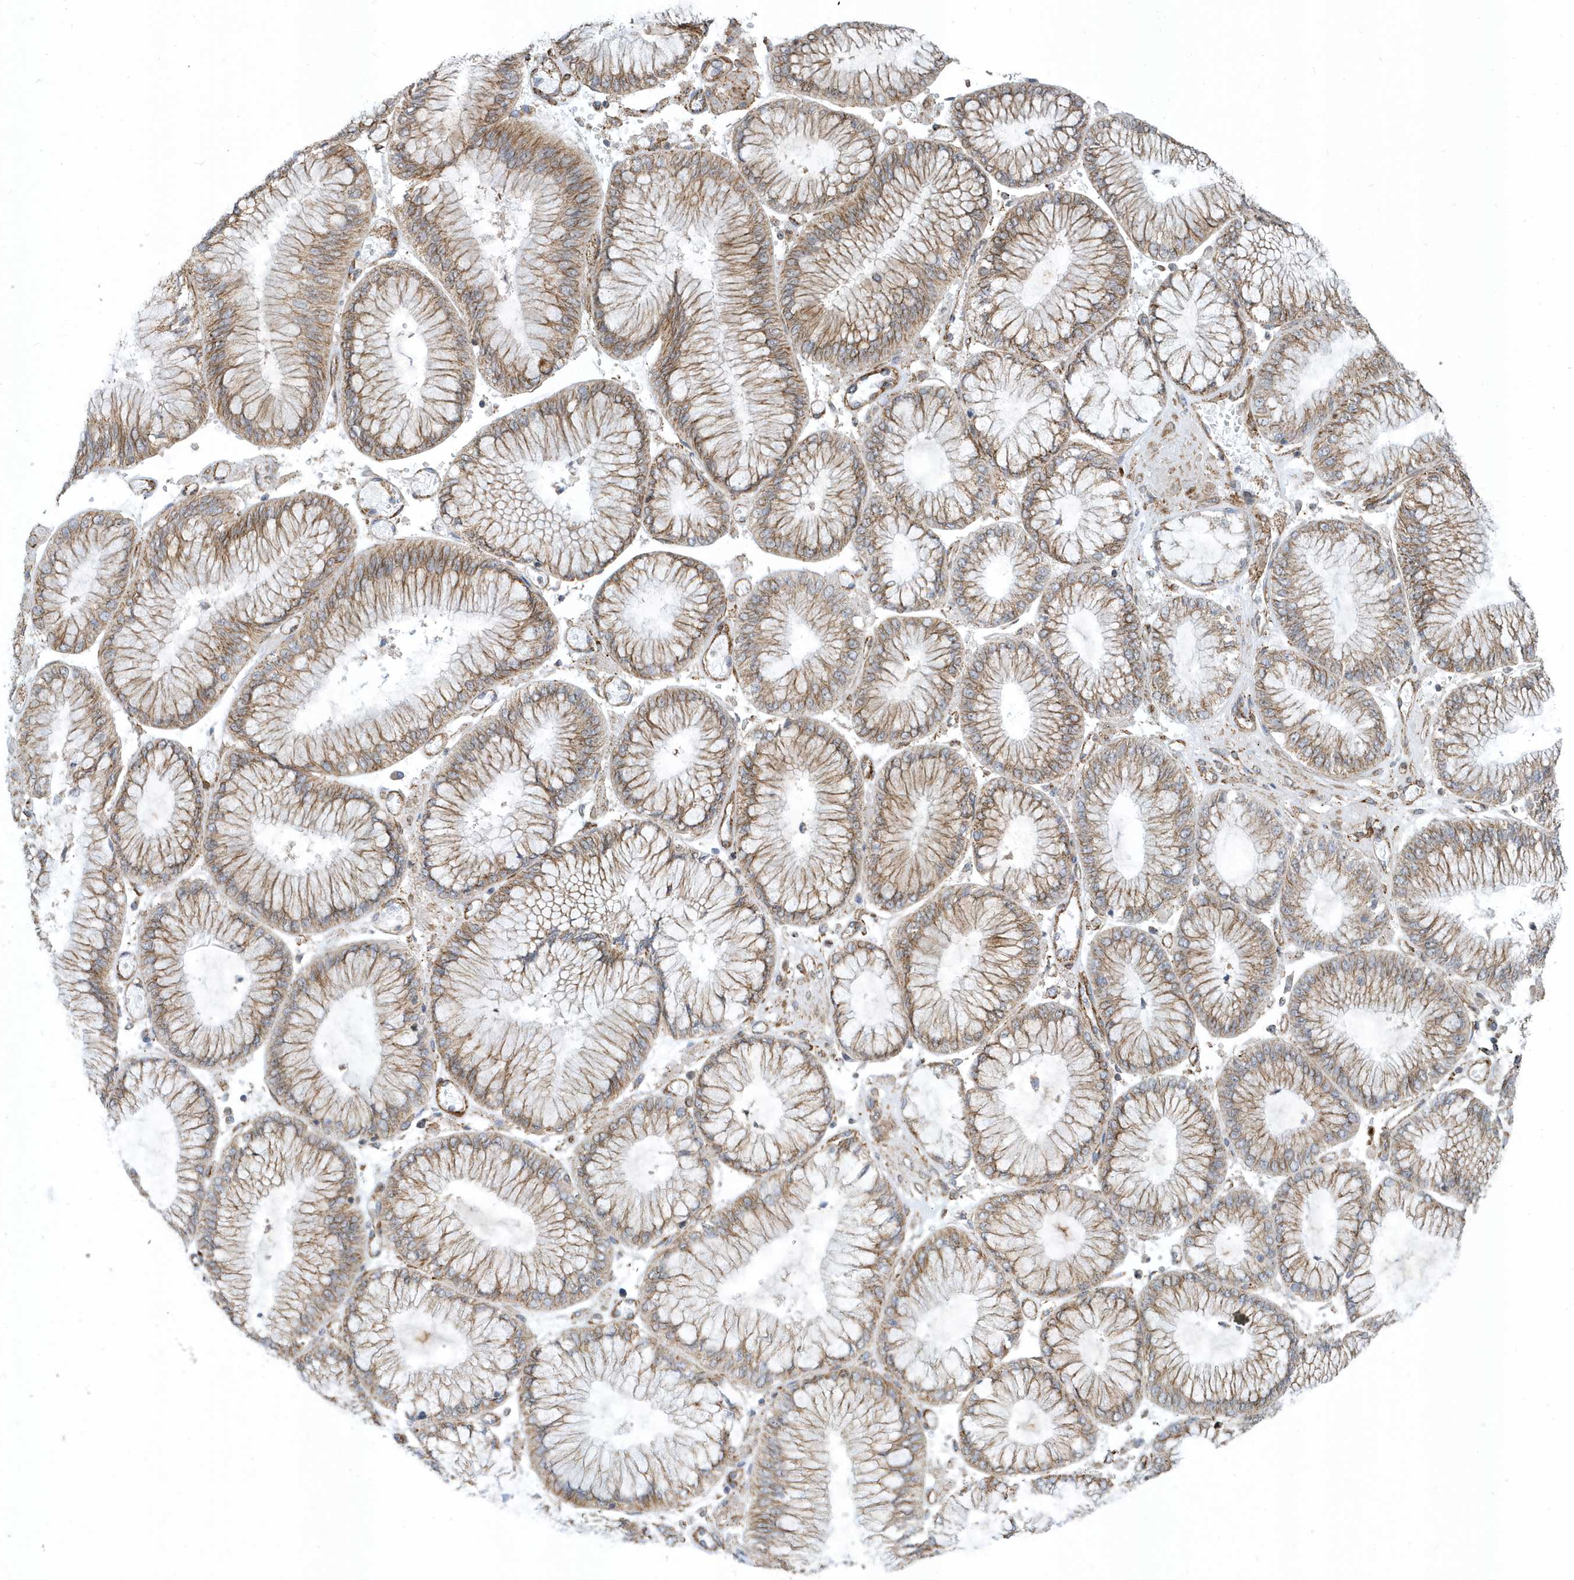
{"staining": {"intensity": "moderate", "quantity": ">75%", "location": "cytoplasmic/membranous"}, "tissue": "stomach cancer", "cell_type": "Tumor cells", "image_type": "cancer", "snomed": [{"axis": "morphology", "description": "Adenocarcinoma, NOS"}, {"axis": "topography", "description": "Stomach"}], "caption": "Immunohistochemistry (IHC) of human stomach cancer reveals medium levels of moderate cytoplasmic/membranous positivity in about >75% of tumor cells.", "gene": "HRH4", "patient": {"sex": "male", "age": 76}}